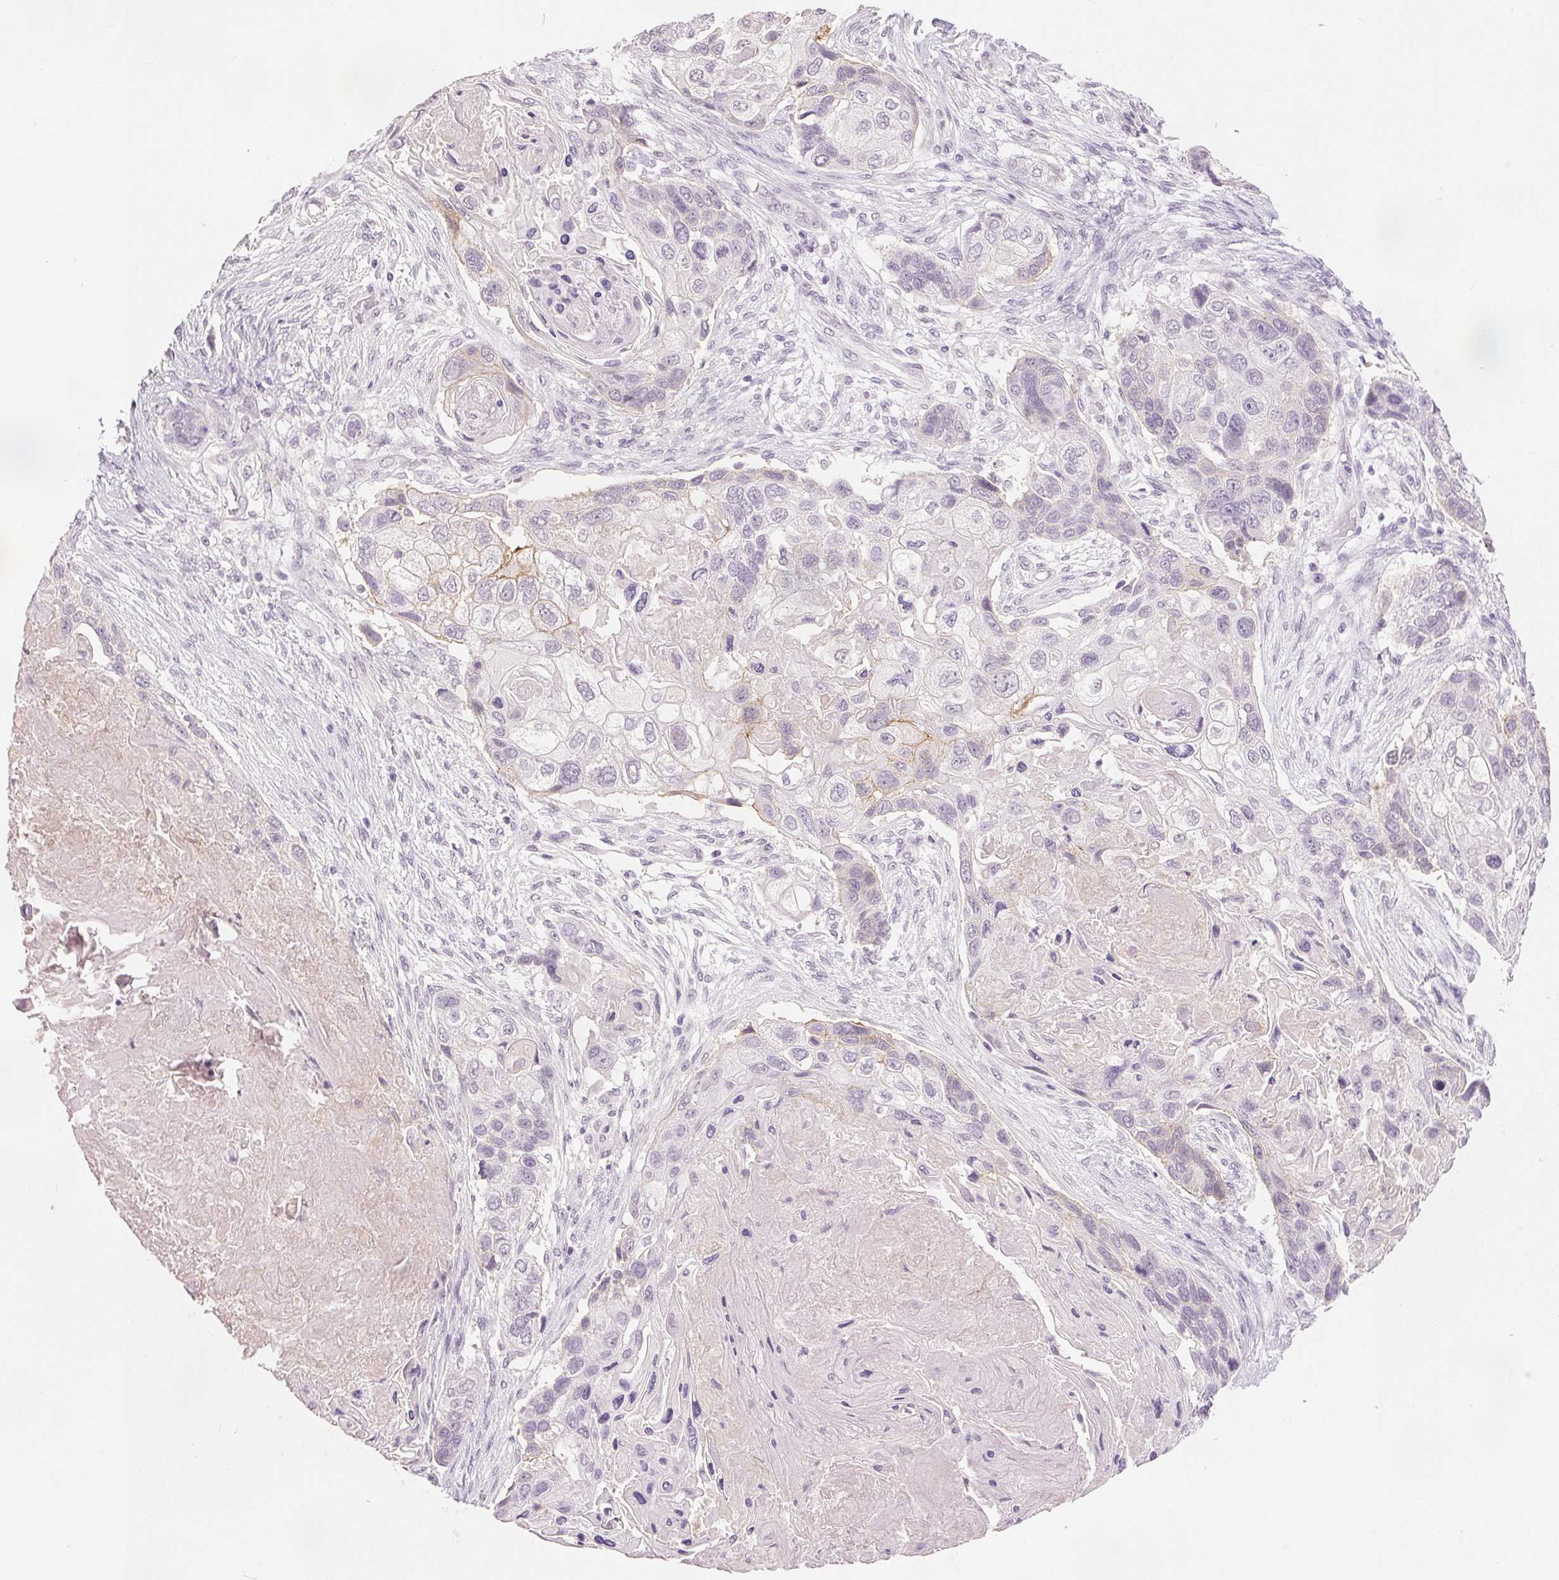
{"staining": {"intensity": "negative", "quantity": "none", "location": "none"}, "tissue": "lung cancer", "cell_type": "Tumor cells", "image_type": "cancer", "snomed": [{"axis": "morphology", "description": "Squamous cell carcinoma, NOS"}, {"axis": "topography", "description": "Lung"}], "caption": "Image shows no protein staining in tumor cells of squamous cell carcinoma (lung) tissue.", "gene": "CA12", "patient": {"sex": "male", "age": 69}}